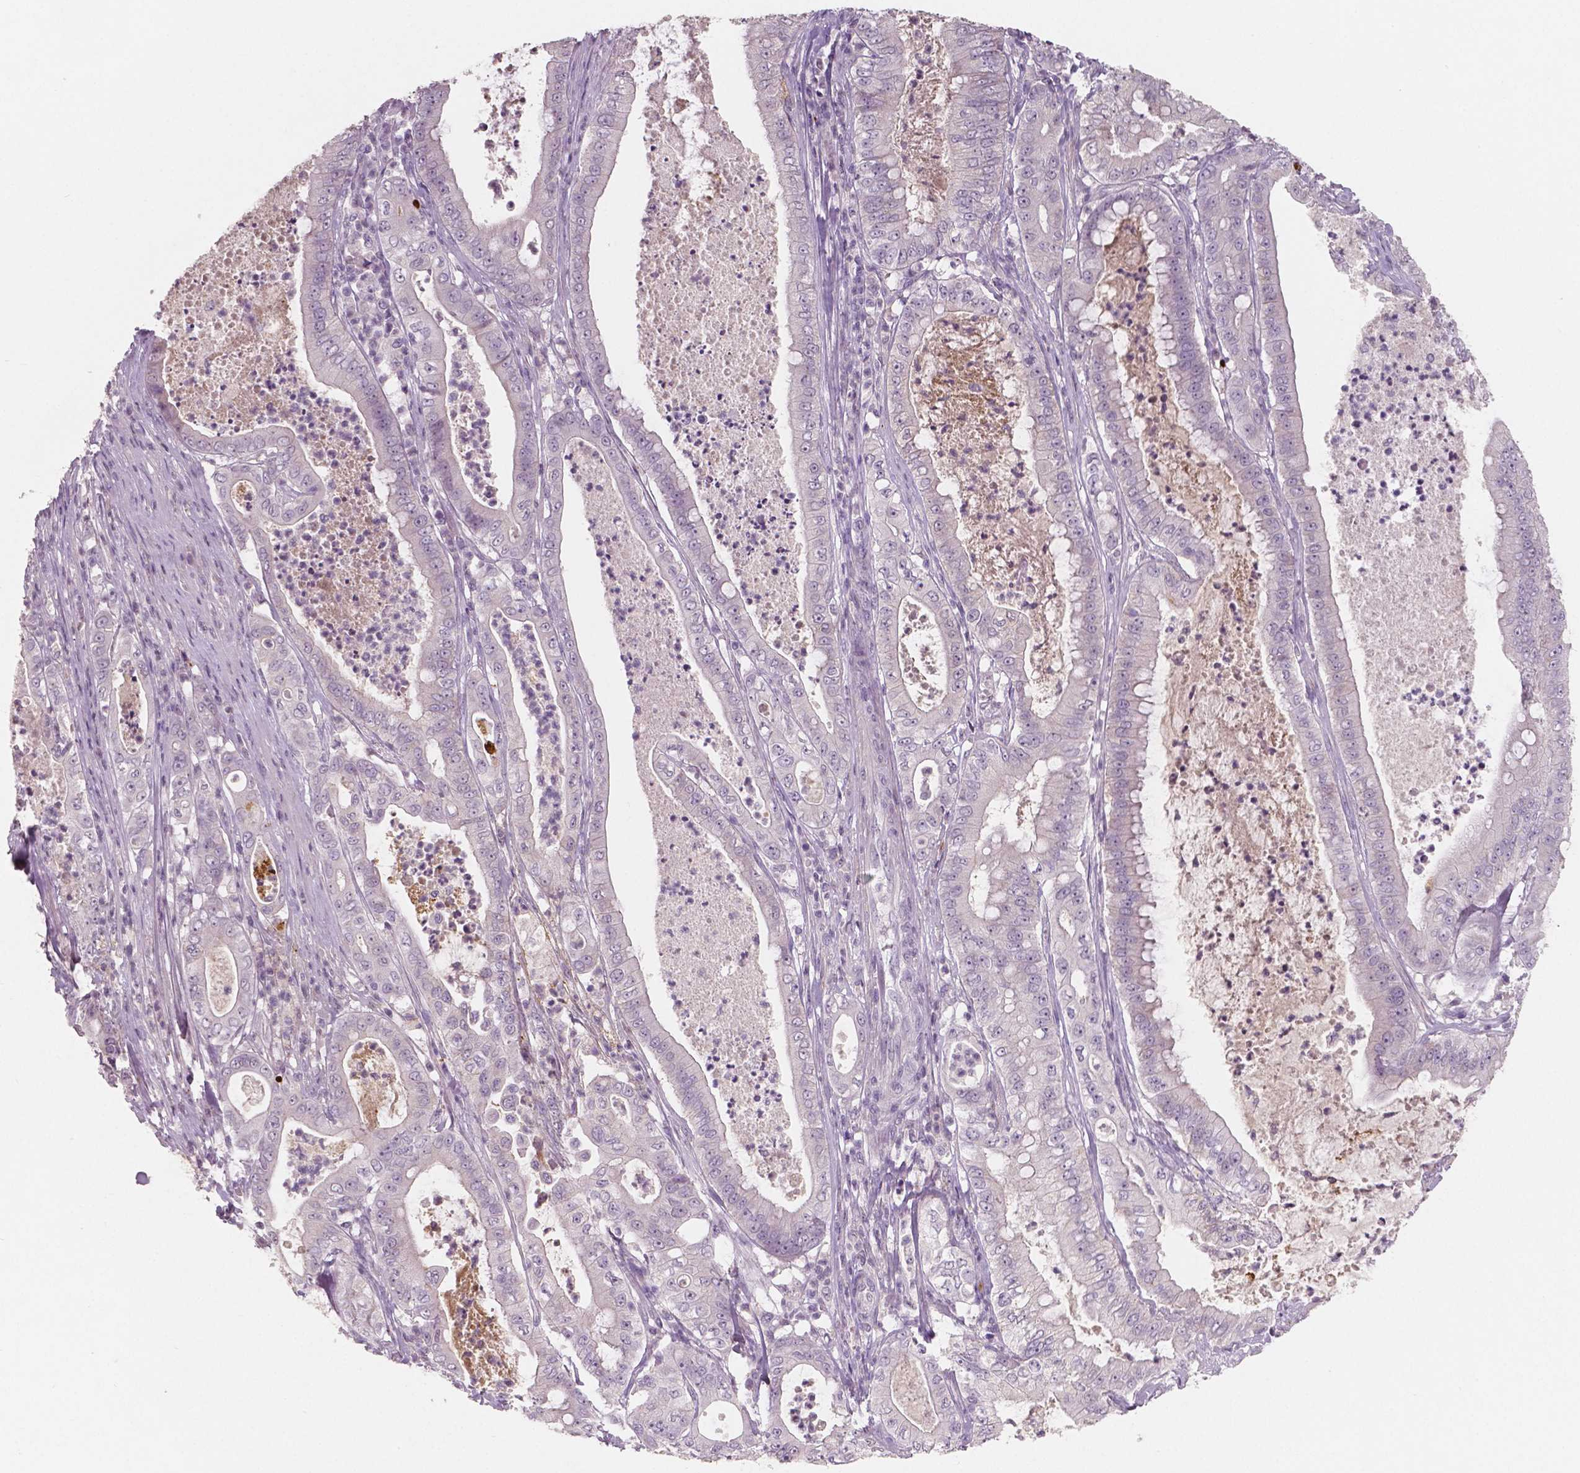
{"staining": {"intensity": "negative", "quantity": "none", "location": "none"}, "tissue": "pancreatic cancer", "cell_type": "Tumor cells", "image_type": "cancer", "snomed": [{"axis": "morphology", "description": "Adenocarcinoma, NOS"}, {"axis": "topography", "description": "Pancreas"}], "caption": "The micrograph demonstrates no staining of tumor cells in adenocarcinoma (pancreatic).", "gene": "APOA4", "patient": {"sex": "male", "age": 71}}